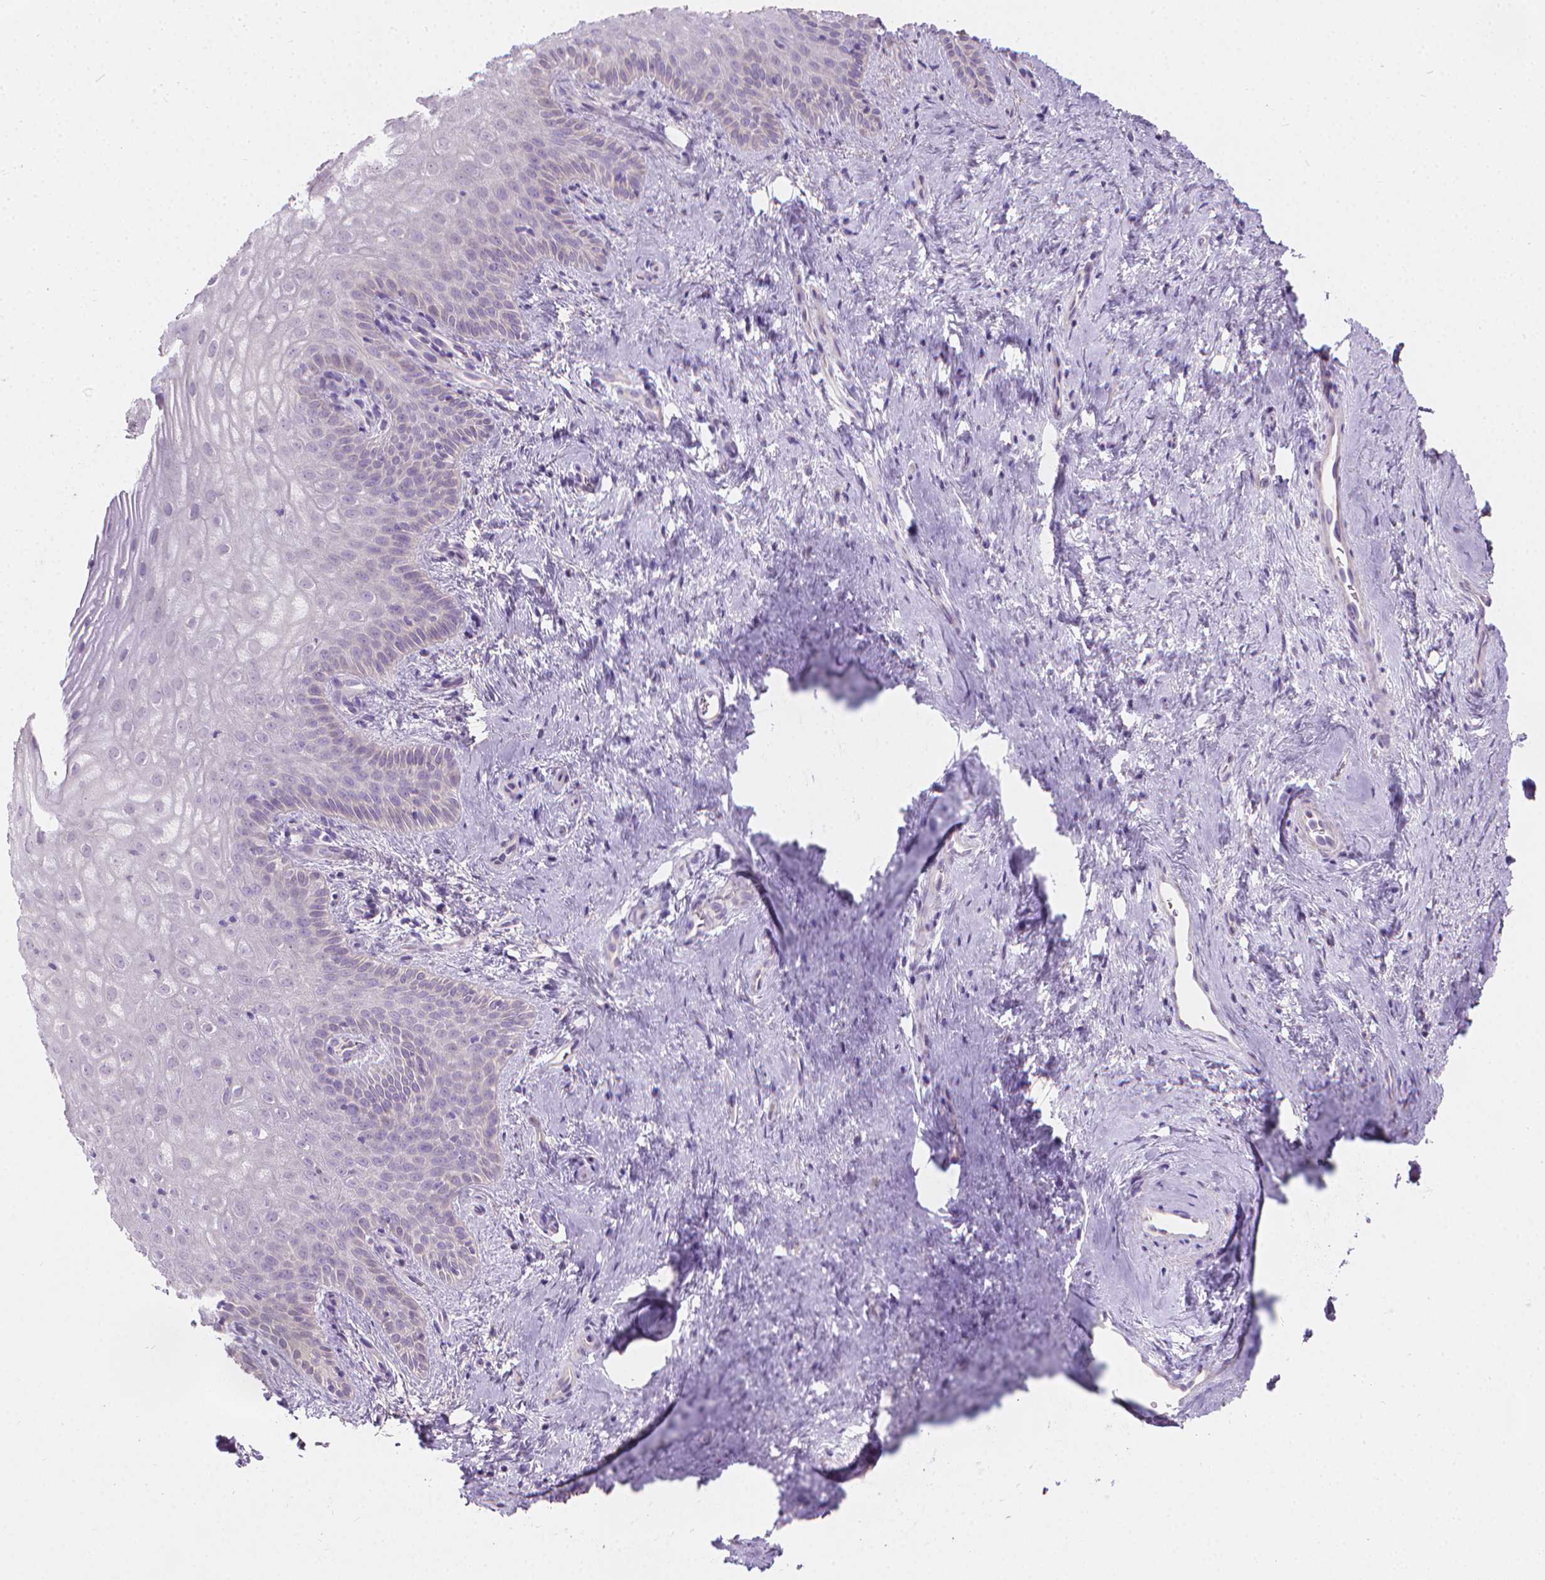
{"staining": {"intensity": "negative", "quantity": "none", "location": "none"}, "tissue": "vagina", "cell_type": "Squamous epithelial cells", "image_type": "normal", "snomed": [{"axis": "morphology", "description": "Normal tissue, NOS"}, {"axis": "topography", "description": "Vagina"}], "caption": "A photomicrograph of human vagina is negative for staining in squamous epithelial cells.", "gene": "CABCOCO1", "patient": {"sex": "female", "age": 45}}